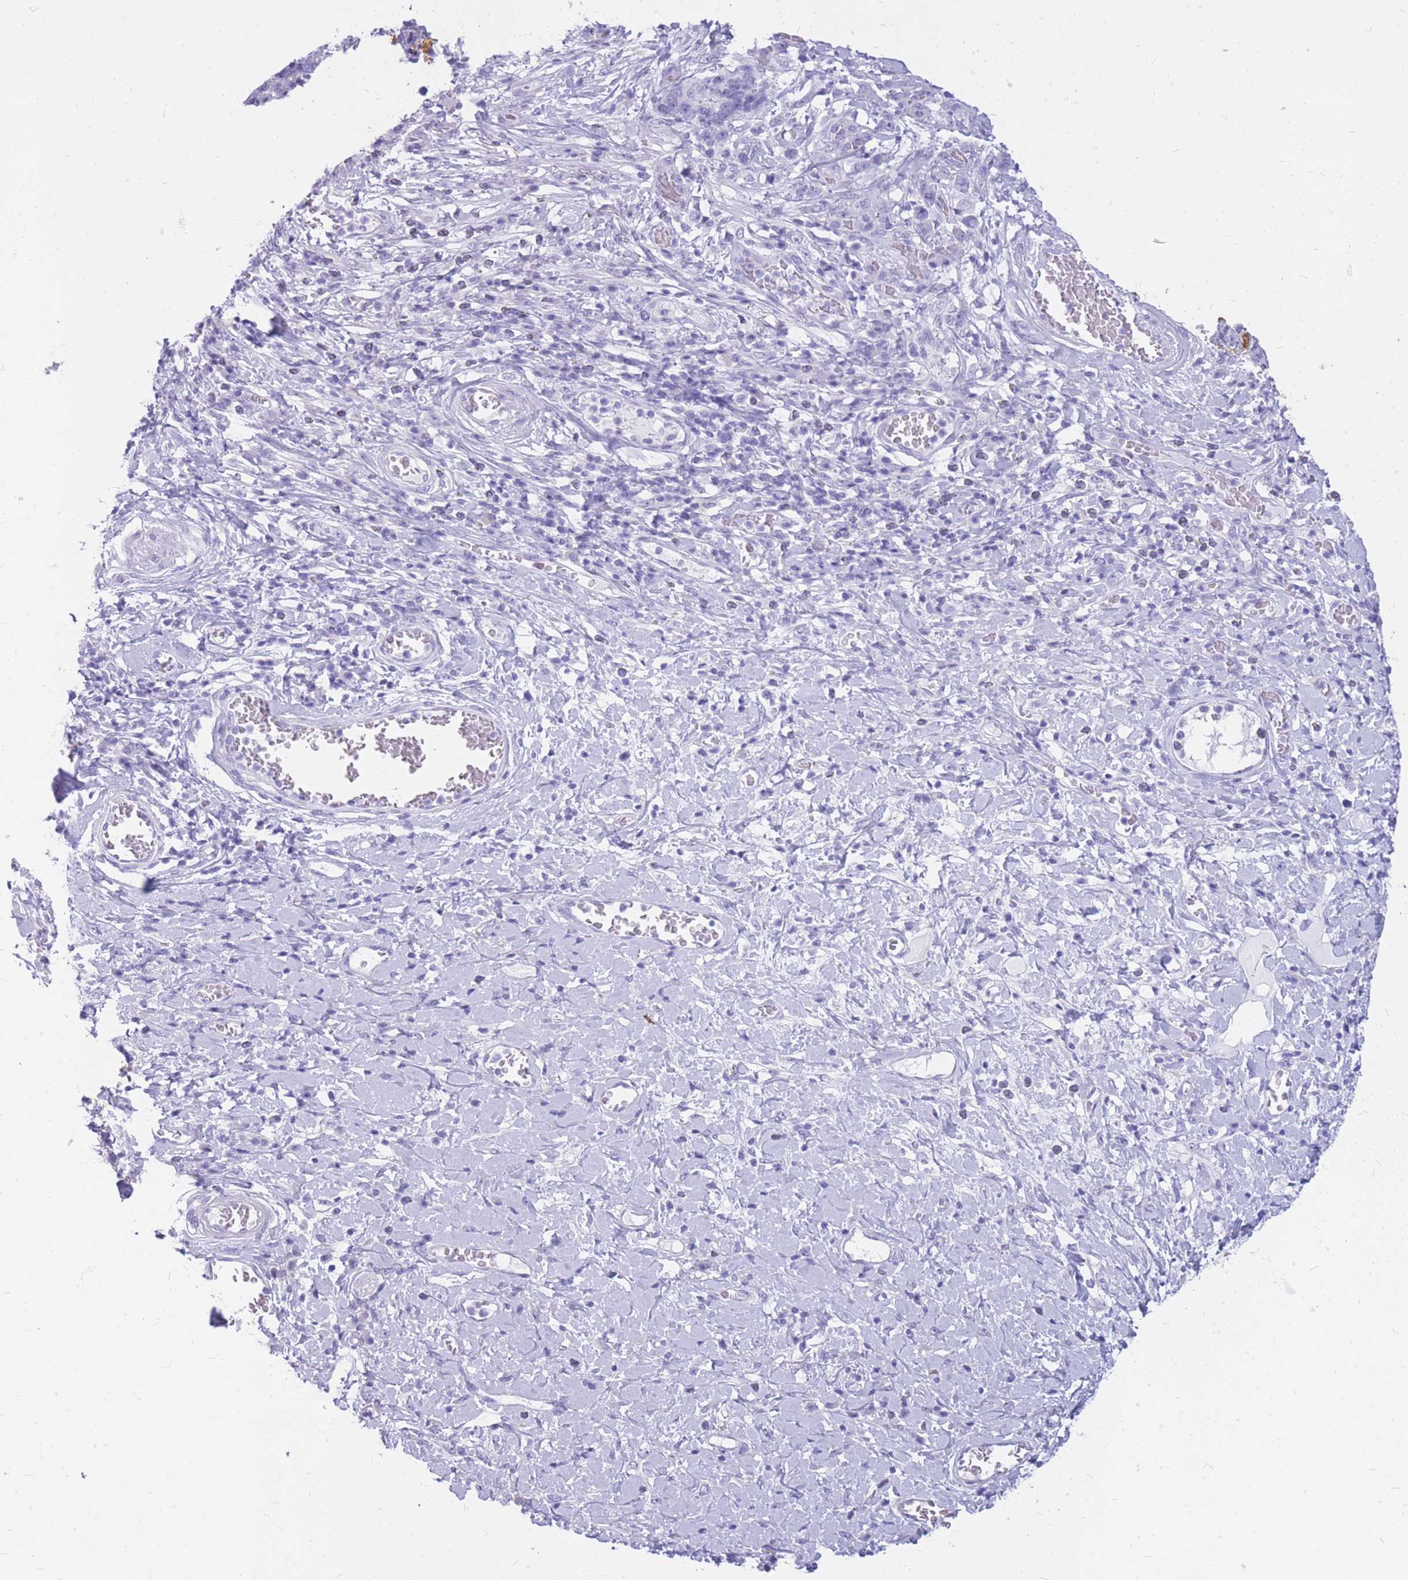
{"staining": {"intensity": "negative", "quantity": "none", "location": "none"}, "tissue": "stomach cancer", "cell_type": "Tumor cells", "image_type": "cancer", "snomed": [{"axis": "morphology", "description": "Normal tissue, NOS"}, {"axis": "morphology", "description": "Adenocarcinoma, NOS"}, {"axis": "topography", "description": "Stomach"}], "caption": "The photomicrograph reveals no significant staining in tumor cells of stomach adenocarcinoma.", "gene": "CYP21A2", "patient": {"sex": "female", "age": 64}}